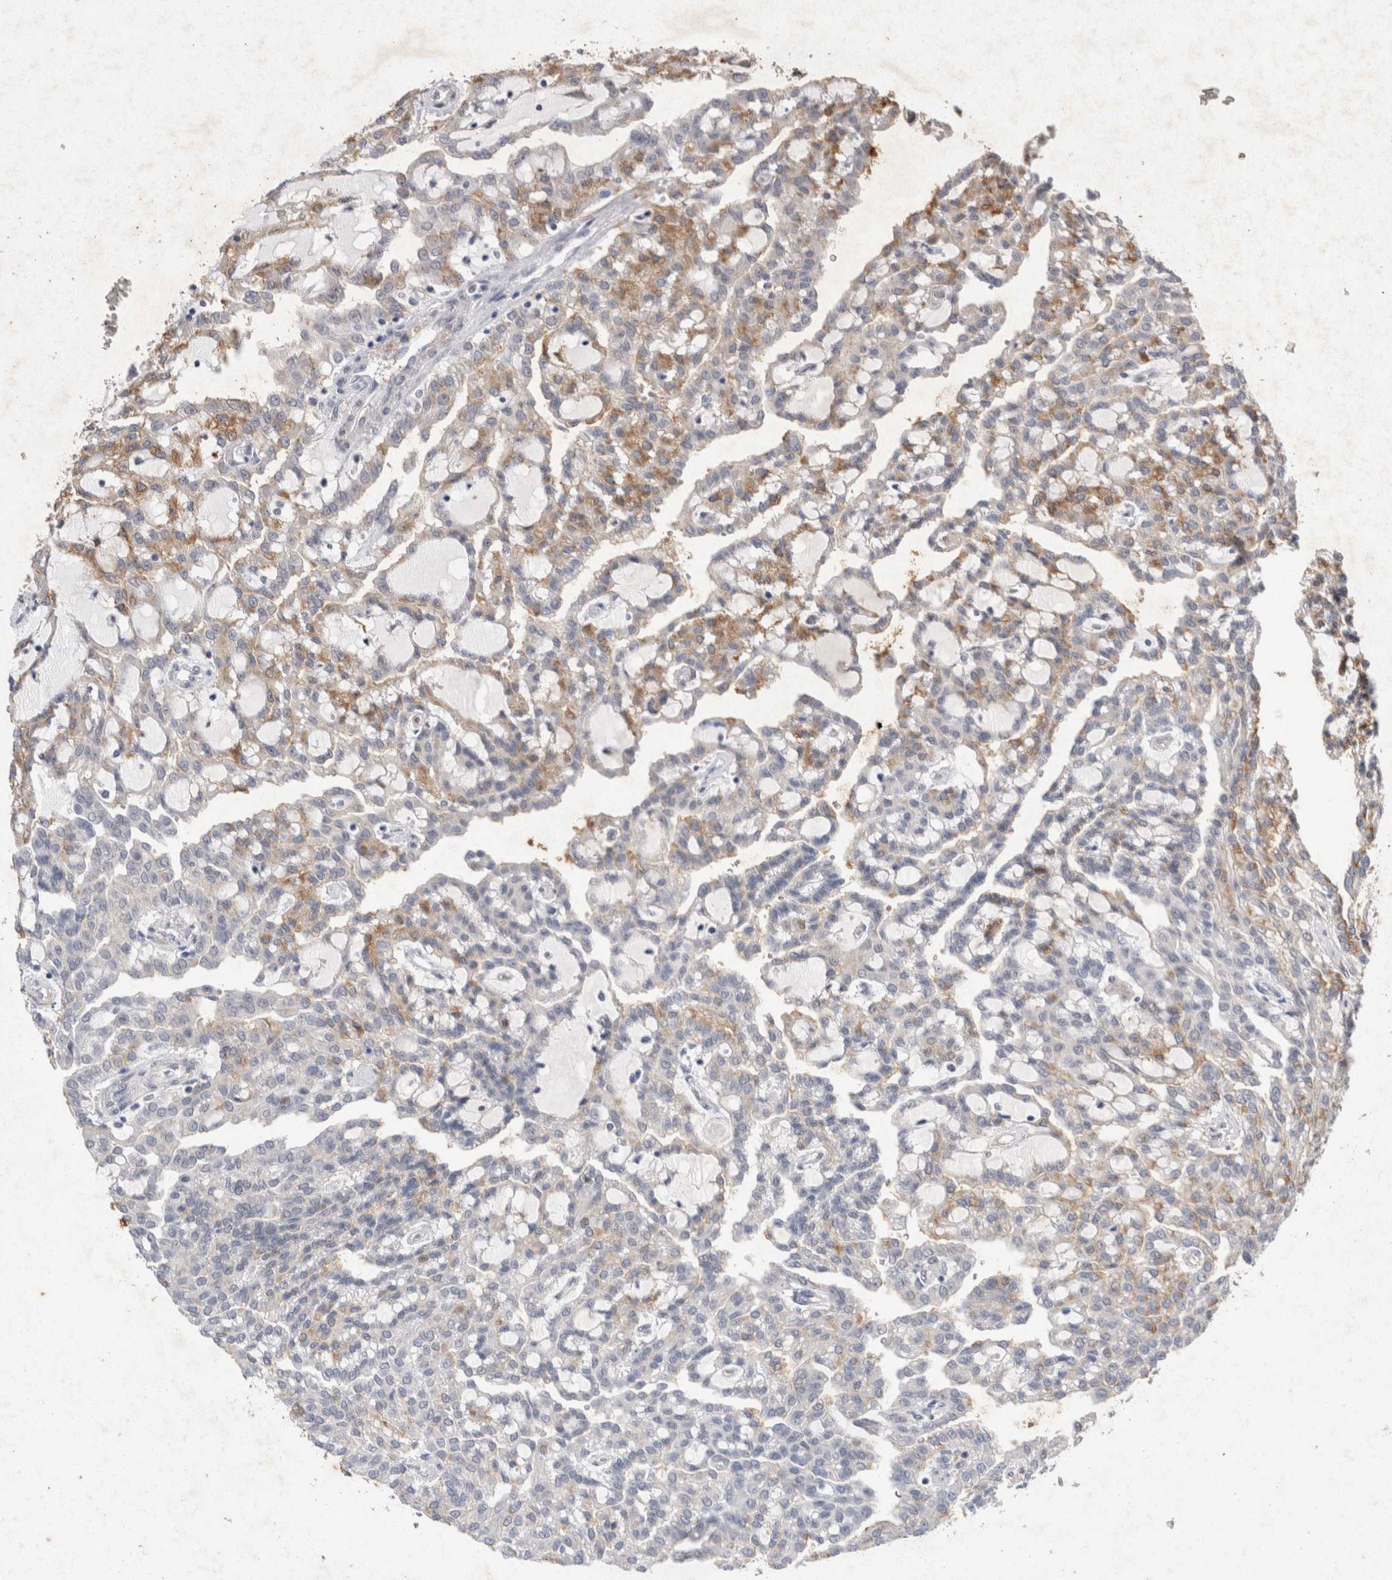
{"staining": {"intensity": "moderate", "quantity": "25%-75%", "location": "cytoplasmic/membranous"}, "tissue": "renal cancer", "cell_type": "Tumor cells", "image_type": "cancer", "snomed": [{"axis": "morphology", "description": "Adenocarcinoma, NOS"}, {"axis": "topography", "description": "Kidney"}], "caption": "Moderate cytoplasmic/membranous positivity is appreciated in about 25%-75% of tumor cells in renal cancer (adenocarcinoma).", "gene": "STK11", "patient": {"sex": "male", "age": 63}}